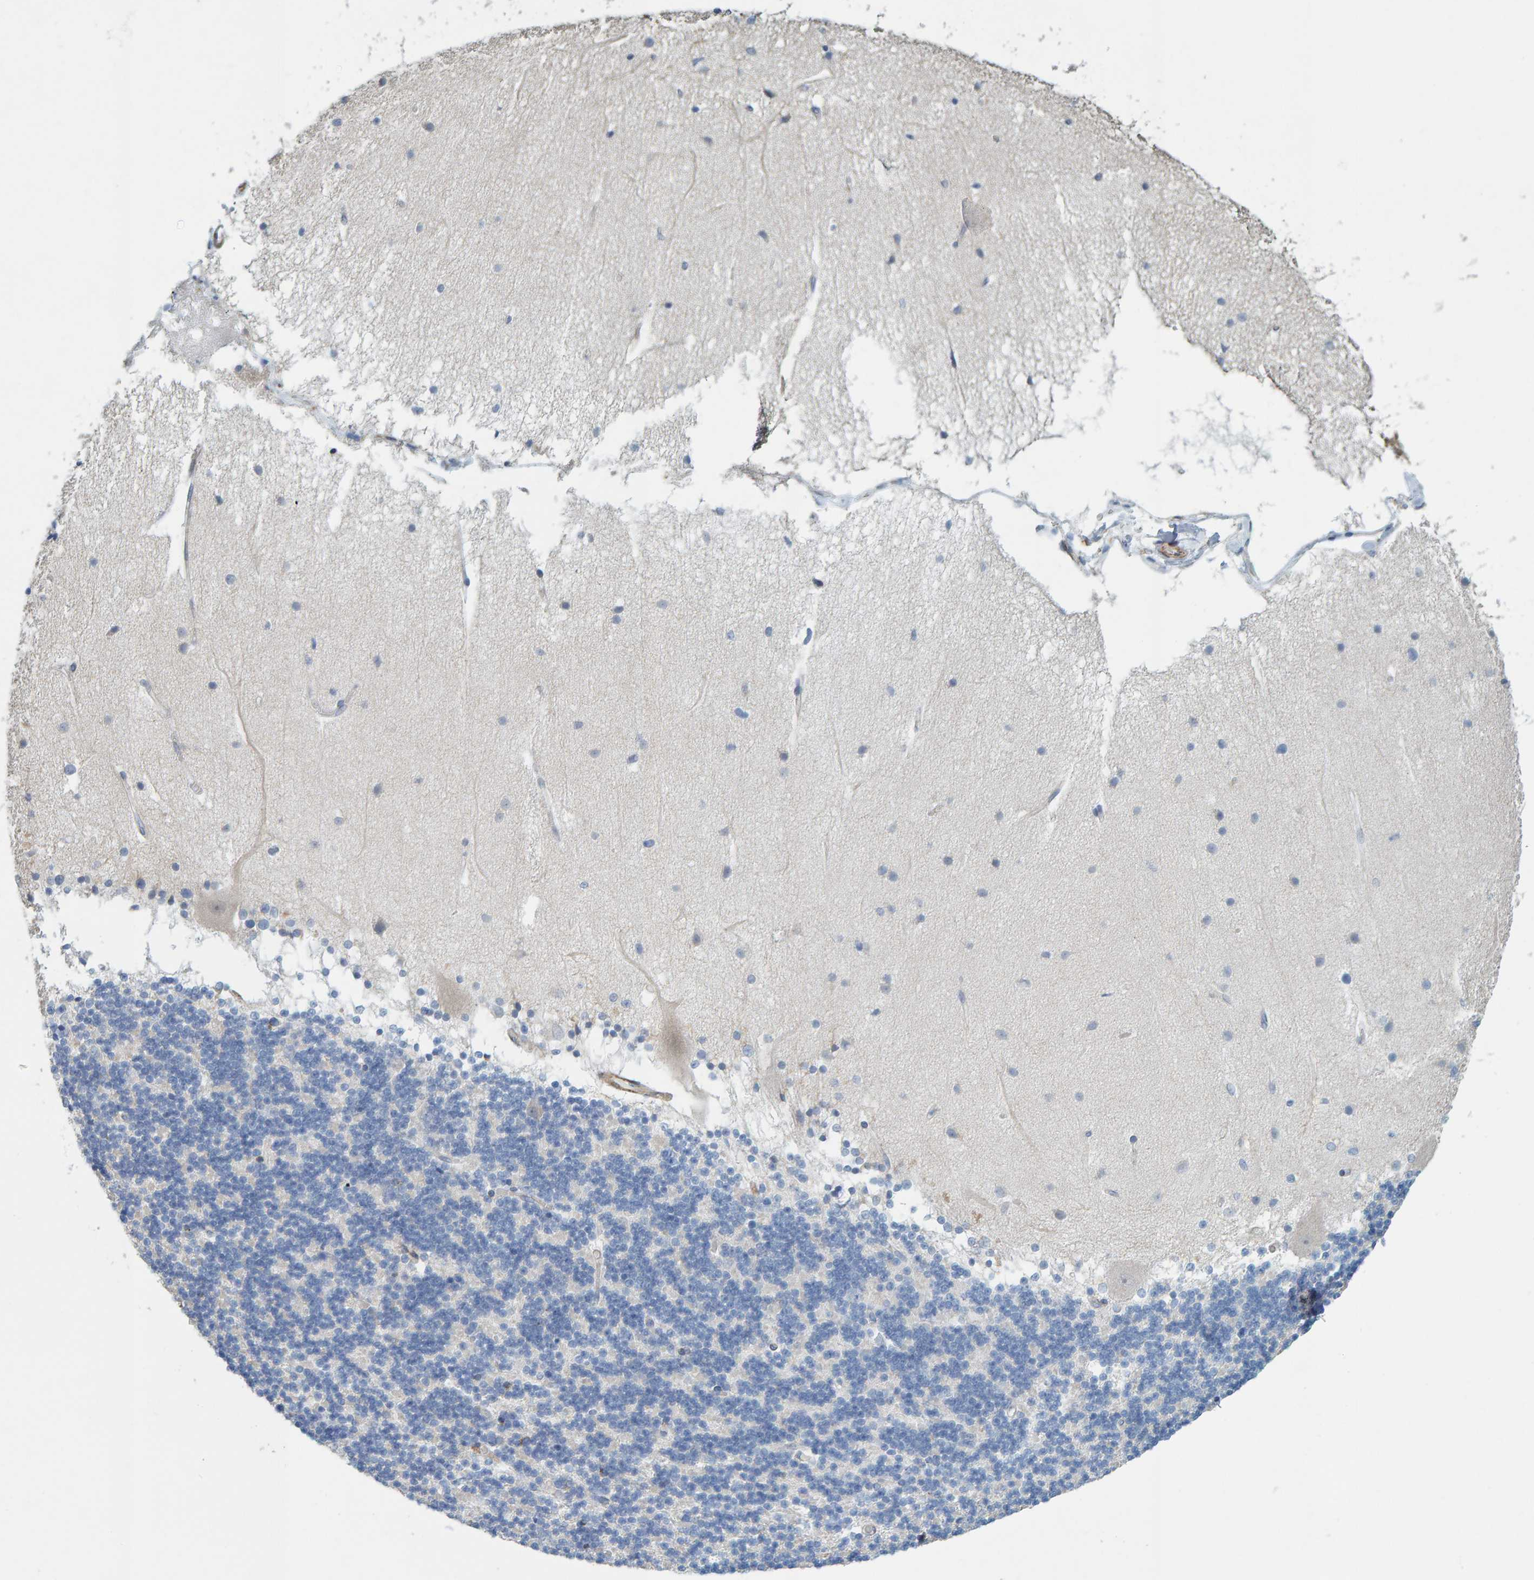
{"staining": {"intensity": "negative", "quantity": "none", "location": "none"}, "tissue": "cerebellum", "cell_type": "Cells in granular layer", "image_type": "normal", "snomed": [{"axis": "morphology", "description": "Normal tissue, NOS"}, {"axis": "topography", "description": "Cerebellum"}], "caption": "Immunohistochemical staining of unremarkable human cerebellum shows no significant positivity in cells in granular layer. (DAB (3,3'-diaminobenzidine) immunohistochemistry (IHC), high magnification).", "gene": "MMP16", "patient": {"sex": "female", "age": 54}}